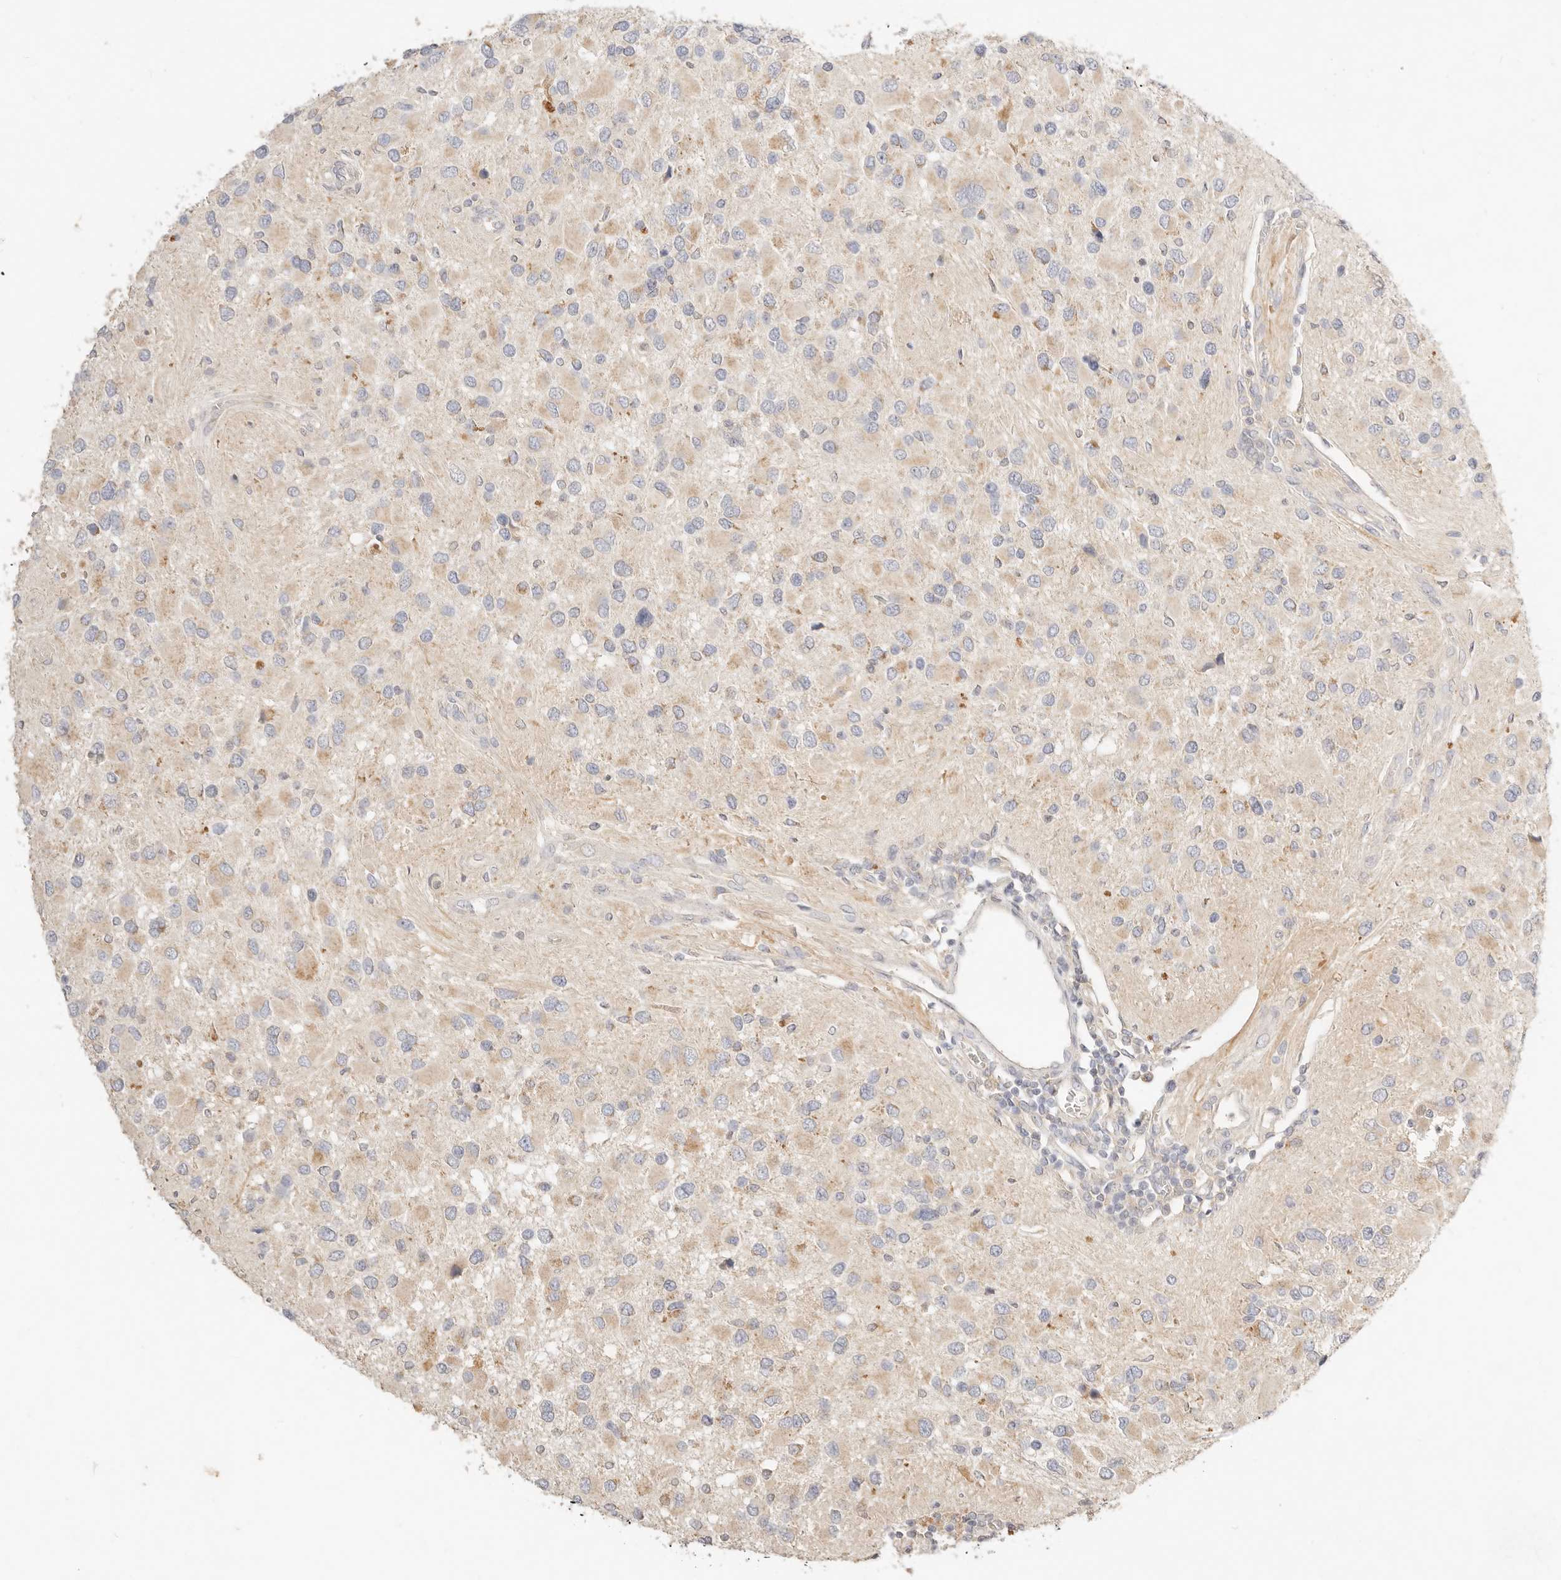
{"staining": {"intensity": "weak", "quantity": "<25%", "location": "cytoplasmic/membranous"}, "tissue": "glioma", "cell_type": "Tumor cells", "image_type": "cancer", "snomed": [{"axis": "morphology", "description": "Glioma, malignant, High grade"}, {"axis": "topography", "description": "Brain"}], "caption": "Glioma stained for a protein using IHC reveals no expression tumor cells.", "gene": "ACOX1", "patient": {"sex": "male", "age": 53}}